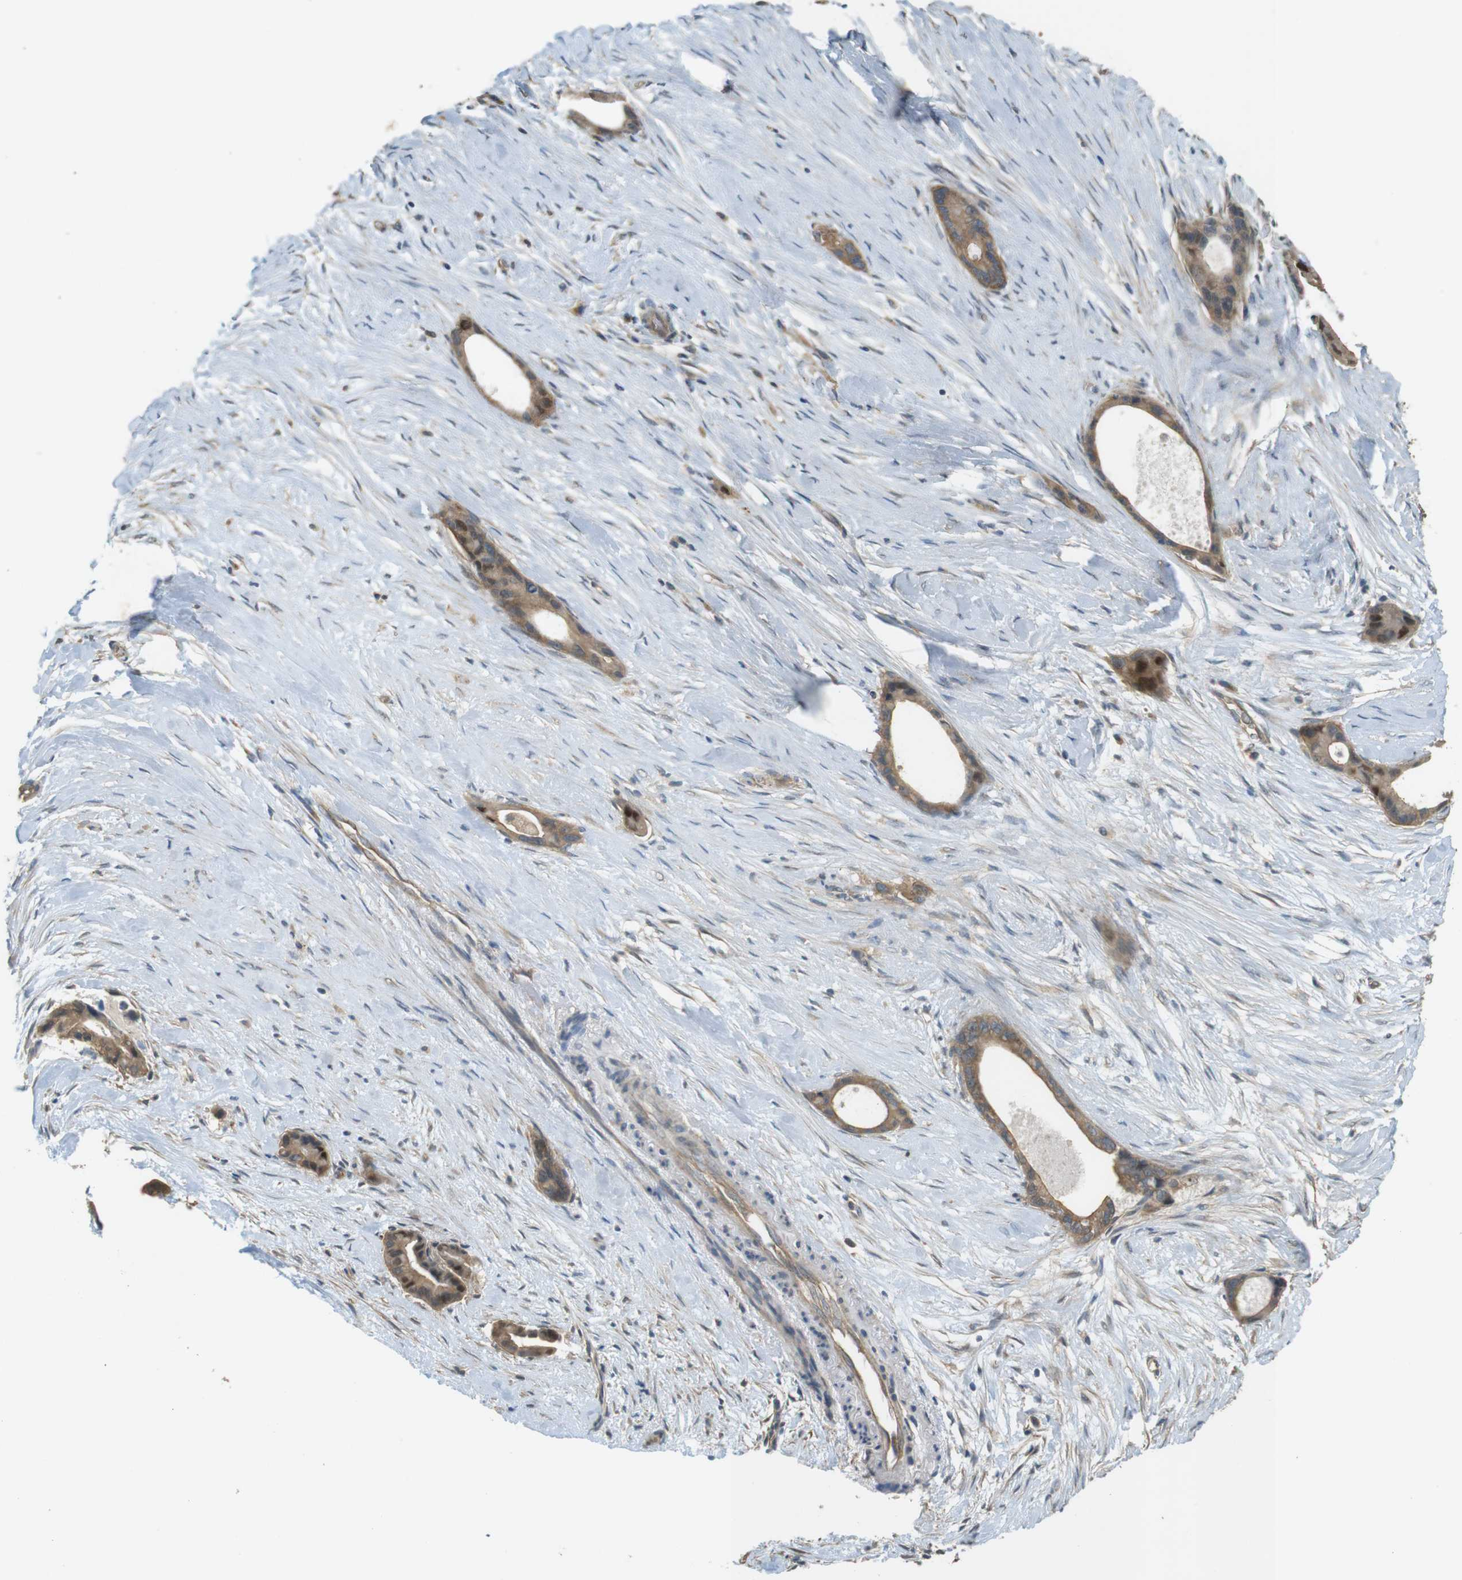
{"staining": {"intensity": "moderate", "quantity": ">75%", "location": "cytoplasmic/membranous,nuclear"}, "tissue": "liver cancer", "cell_type": "Tumor cells", "image_type": "cancer", "snomed": [{"axis": "morphology", "description": "Cholangiocarcinoma"}, {"axis": "topography", "description": "Liver"}], "caption": "This is a photomicrograph of IHC staining of liver cancer, which shows moderate expression in the cytoplasmic/membranous and nuclear of tumor cells.", "gene": "ZDHHC20", "patient": {"sex": "female", "age": 55}}